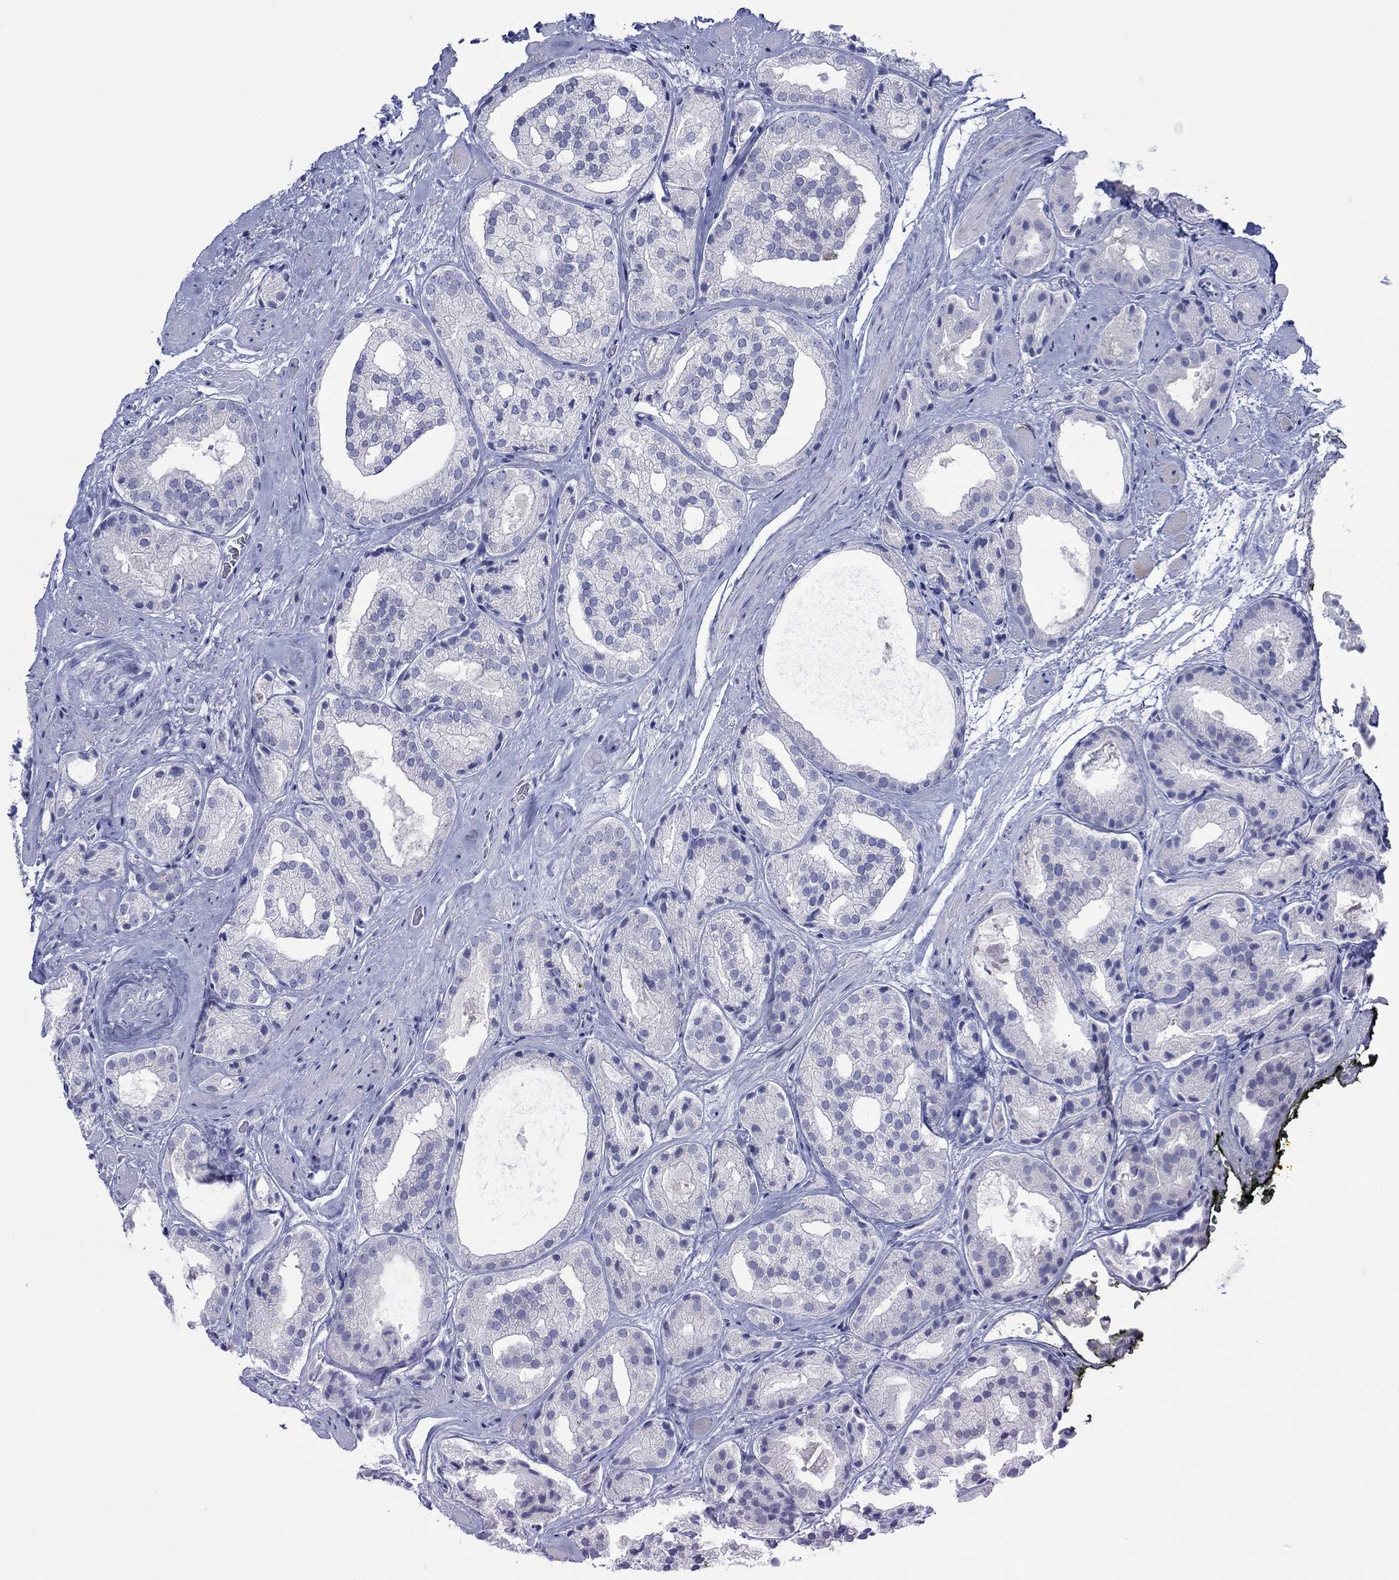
{"staining": {"intensity": "negative", "quantity": "none", "location": "none"}, "tissue": "prostate cancer", "cell_type": "Tumor cells", "image_type": "cancer", "snomed": [{"axis": "morphology", "description": "Adenocarcinoma, Low grade"}, {"axis": "topography", "description": "Prostate"}], "caption": "Immunohistochemistry of prostate low-grade adenocarcinoma reveals no positivity in tumor cells. Brightfield microscopy of immunohistochemistry (IHC) stained with DAB (3,3'-diaminobenzidine) (brown) and hematoxylin (blue), captured at high magnification.", "gene": "MLANA", "patient": {"sex": "male", "age": 69}}